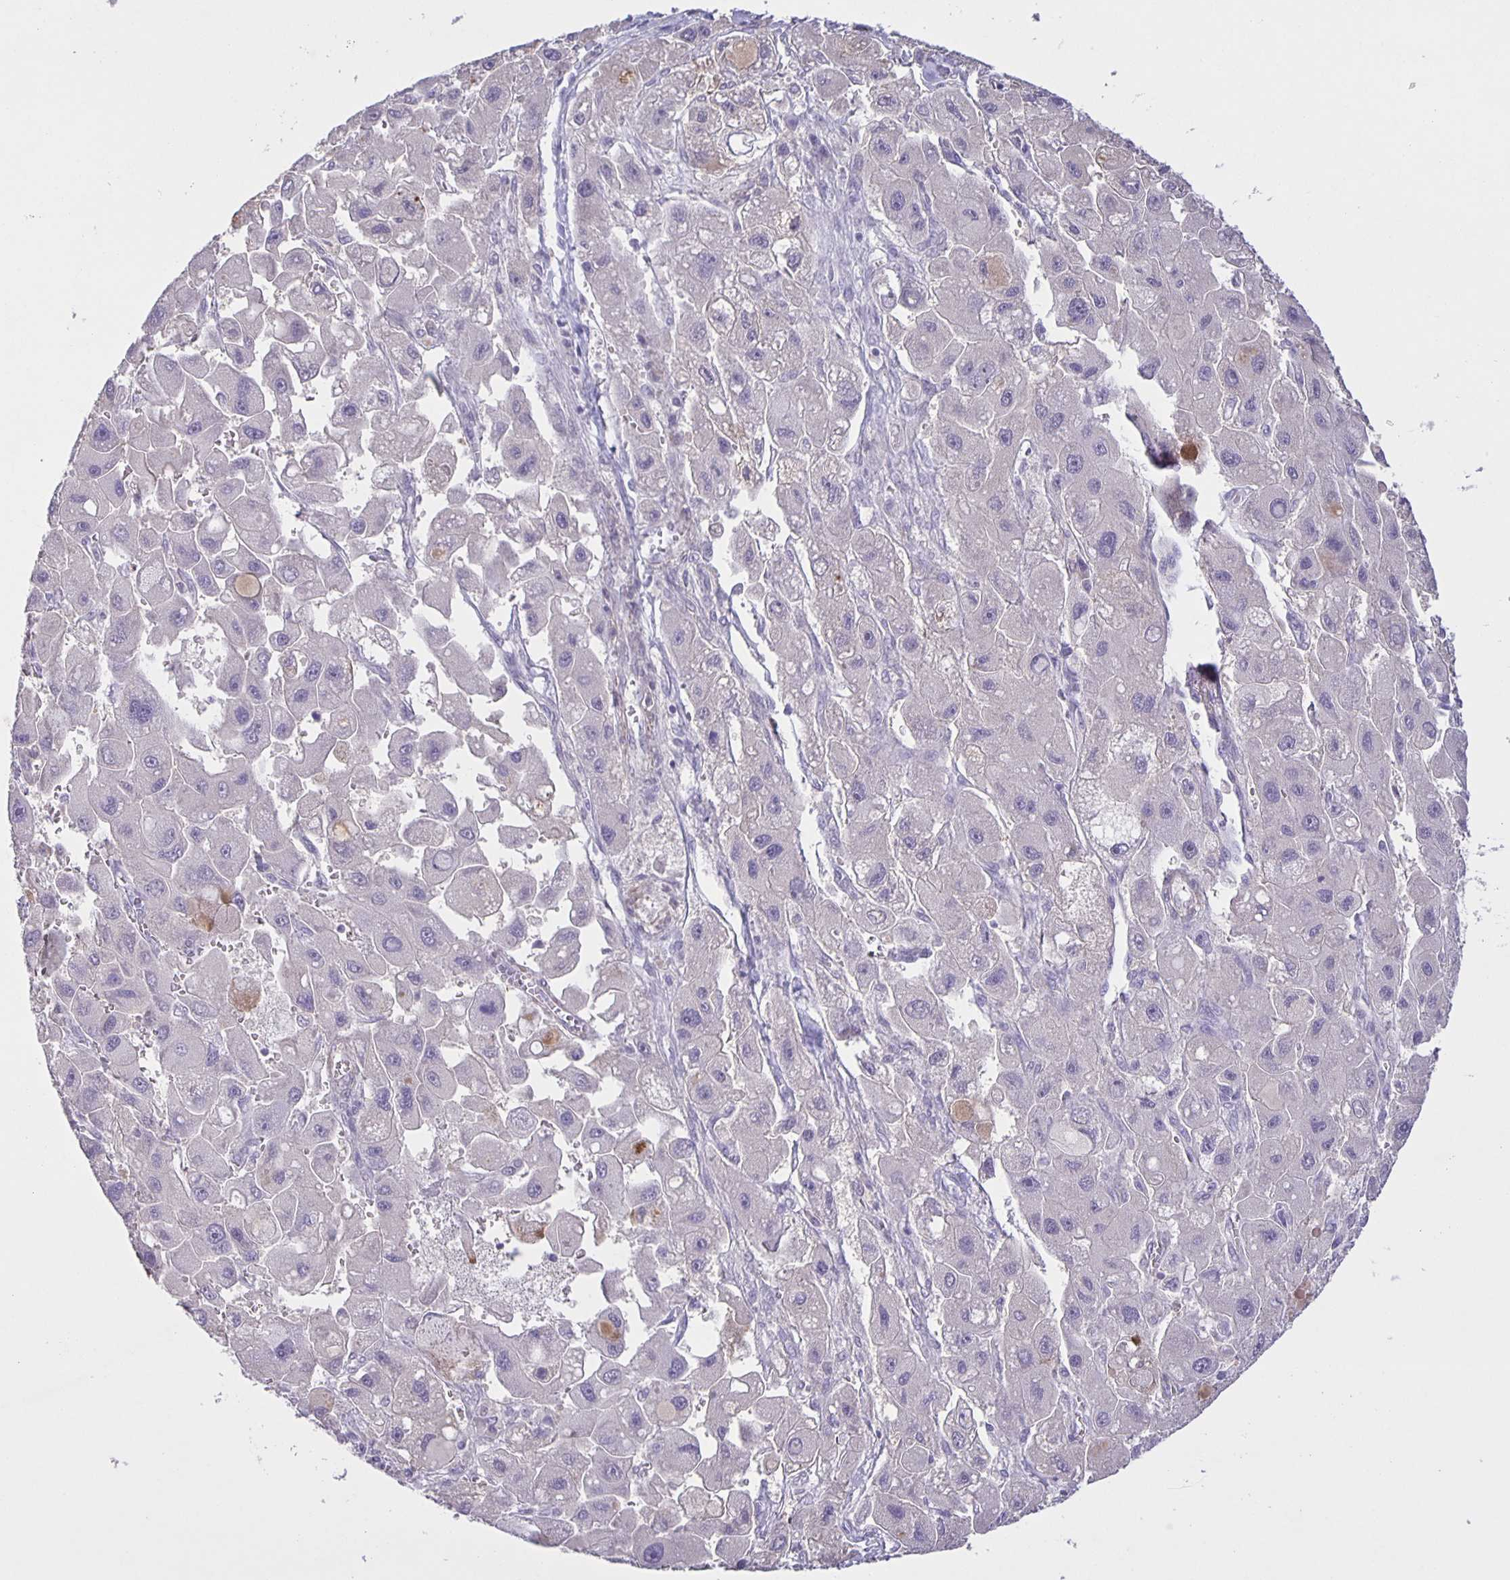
{"staining": {"intensity": "negative", "quantity": "none", "location": "none"}, "tissue": "liver cancer", "cell_type": "Tumor cells", "image_type": "cancer", "snomed": [{"axis": "morphology", "description": "Carcinoma, Hepatocellular, NOS"}, {"axis": "topography", "description": "Liver"}], "caption": "A histopathology image of liver hepatocellular carcinoma stained for a protein reveals no brown staining in tumor cells. (DAB IHC visualized using brightfield microscopy, high magnification).", "gene": "SRCIN1", "patient": {"sex": "male", "age": 24}}